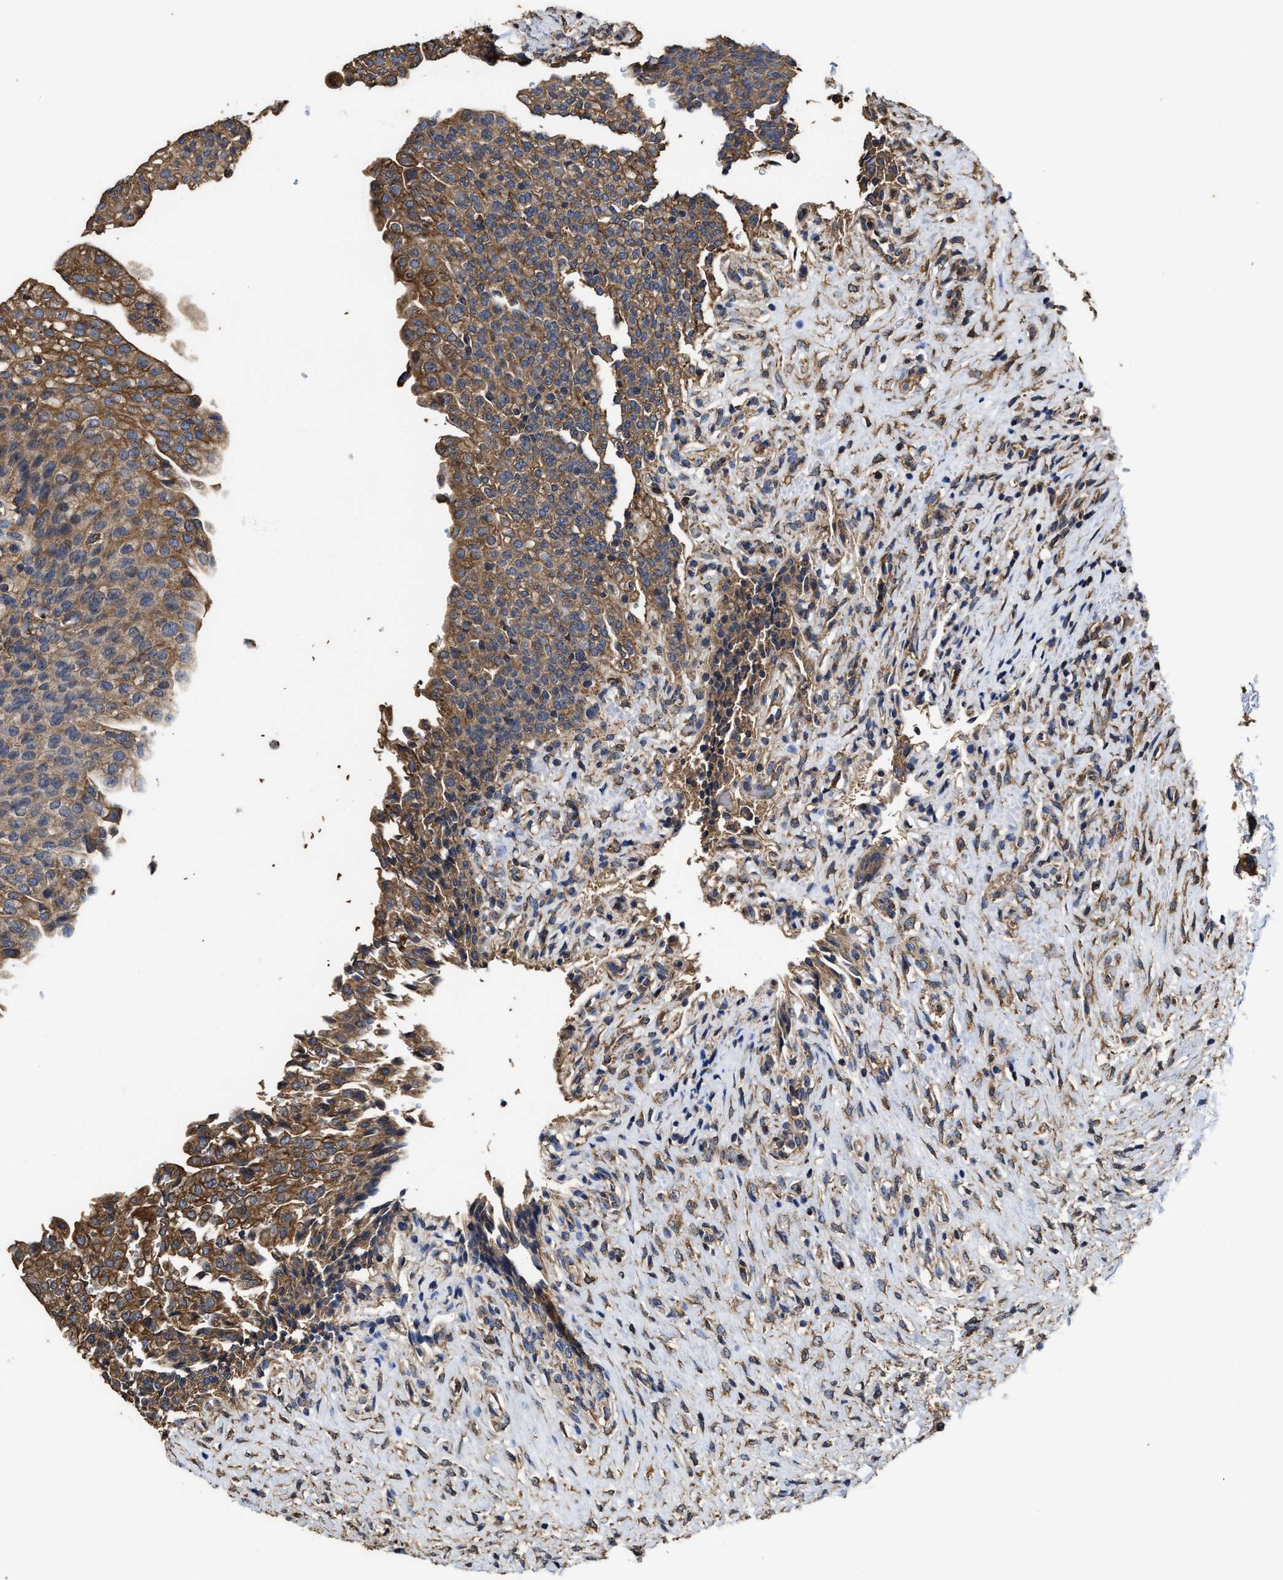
{"staining": {"intensity": "moderate", "quantity": ">75%", "location": "cytoplasmic/membranous"}, "tissue": "urinary bladder", "cell_type": "Urothelial cells", "image_type": "normal", "snomed": [{"axis": "morphology", "description": "Urothelial carcinoma, High grade"}, {"axis": "topography", "description": "Urinary bladder"}], "caption": "IHC (DAB (3,3'-diaminobenzidine)) staining of normal urinary bladder reveals moderate cytoplasmic/membranous protein positivity in approximately >75% of urothelial cells.", "gene": "SFXN4", "patient": {"sex": "male", "age": 46}}